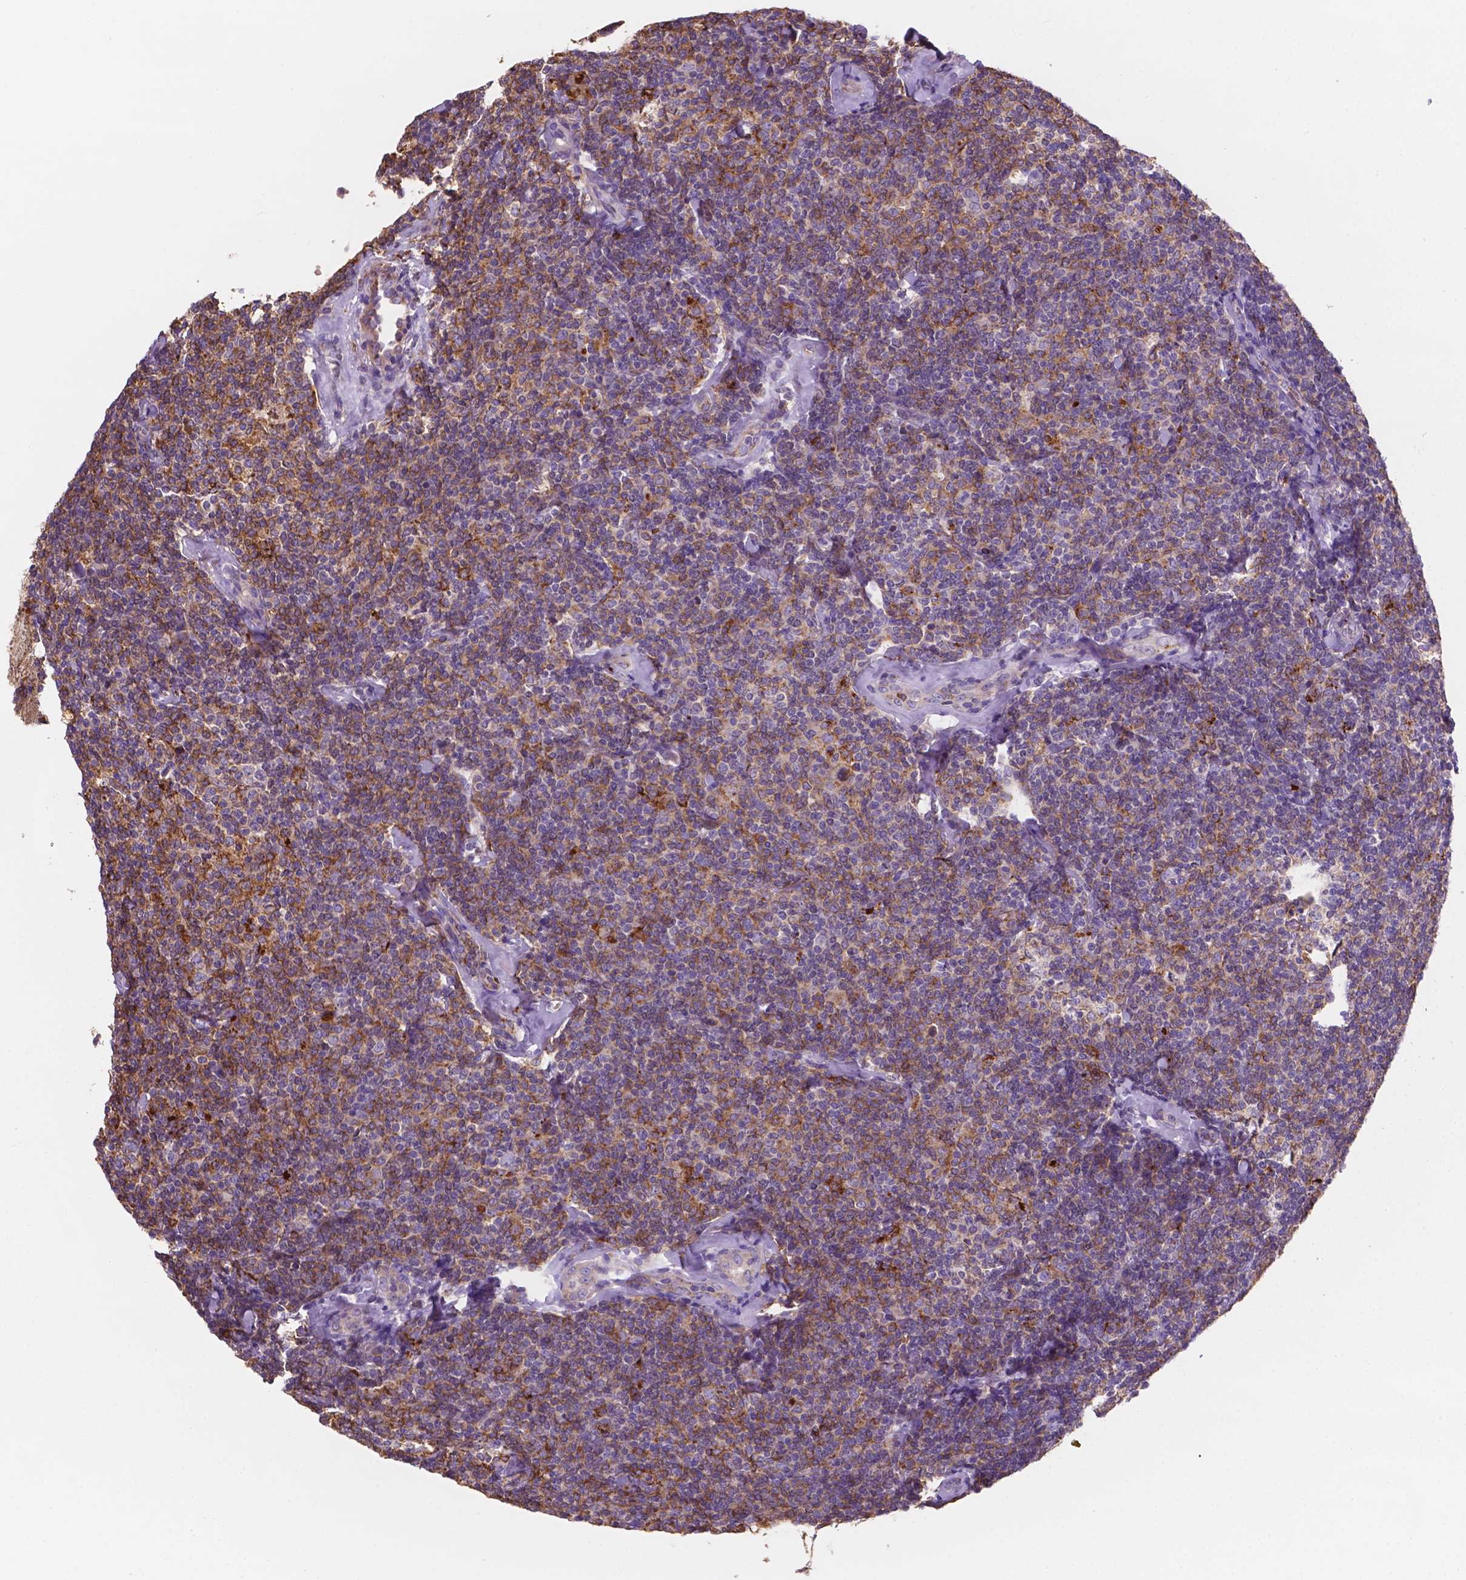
{"staining": {"intensity": "weak", "quantity": "25%-75%", "location": "cytoplasmic/membranous"}, "tissue": "lymphoma", "cell_type": "Tumor cells", "image_type": "cancer", "snomed": [{"axis": "morphology", "description": "Malignant lymphoma, non-Hodgkin's type, Low grade"}, {"axis": "topography", "description": "Lymph node"}], "caption": "The histopathology image demonstrates a brown stain indicating the presence of a protein in the cytoplasmic/membranous of tumor cells in malignant lymphoma, non-Hodgkin's type (low-grade). Using DAB (3,3'-diaminobenzidine) (brown) and hematoxylin (blue) stains, captured at high magnification using brightfield microscopy.", "gene": "MKRN2OS", "patient": {"sex": "female", "age": 56}}